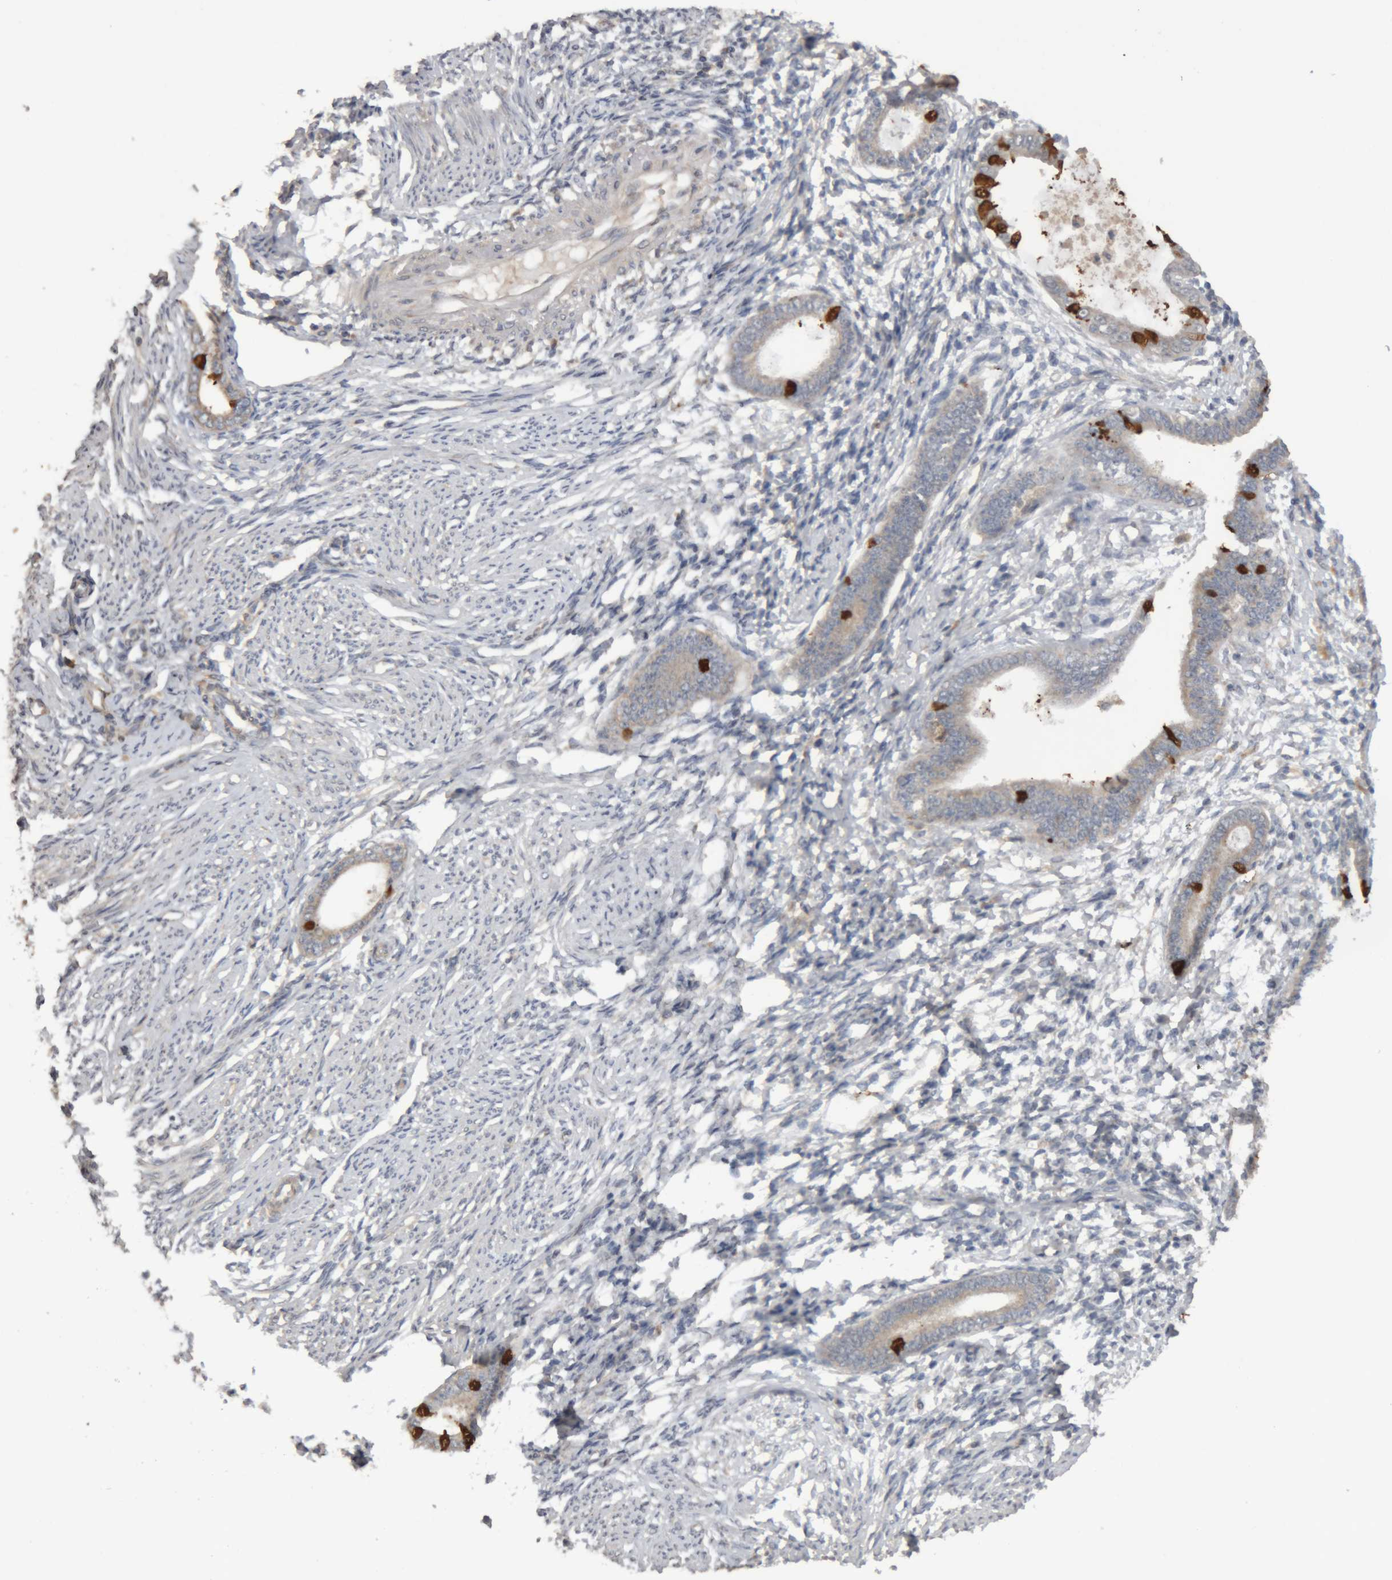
{"staining": {"intensity": "negative", "quantity": "none", "location": "none"}, "tissue": "endometrium", "cell_type": "Cells in endometrial stroma", "image_type": "normal", "snomed": [{"axis": "morphology", "description": "Normal tissue, NOS"}, {"axis": "topography", "description": "Endometrium"}], "caption": "Immunohistochemistry micrograph of normal endometrium: human endometrium stained with DAB (3,3'-diaminobenzidine) demonstrates no significant protein expression in cells in endometrial stroma.", "gene": "TMED7", "patient": {"sex": "female", "age": 56}}